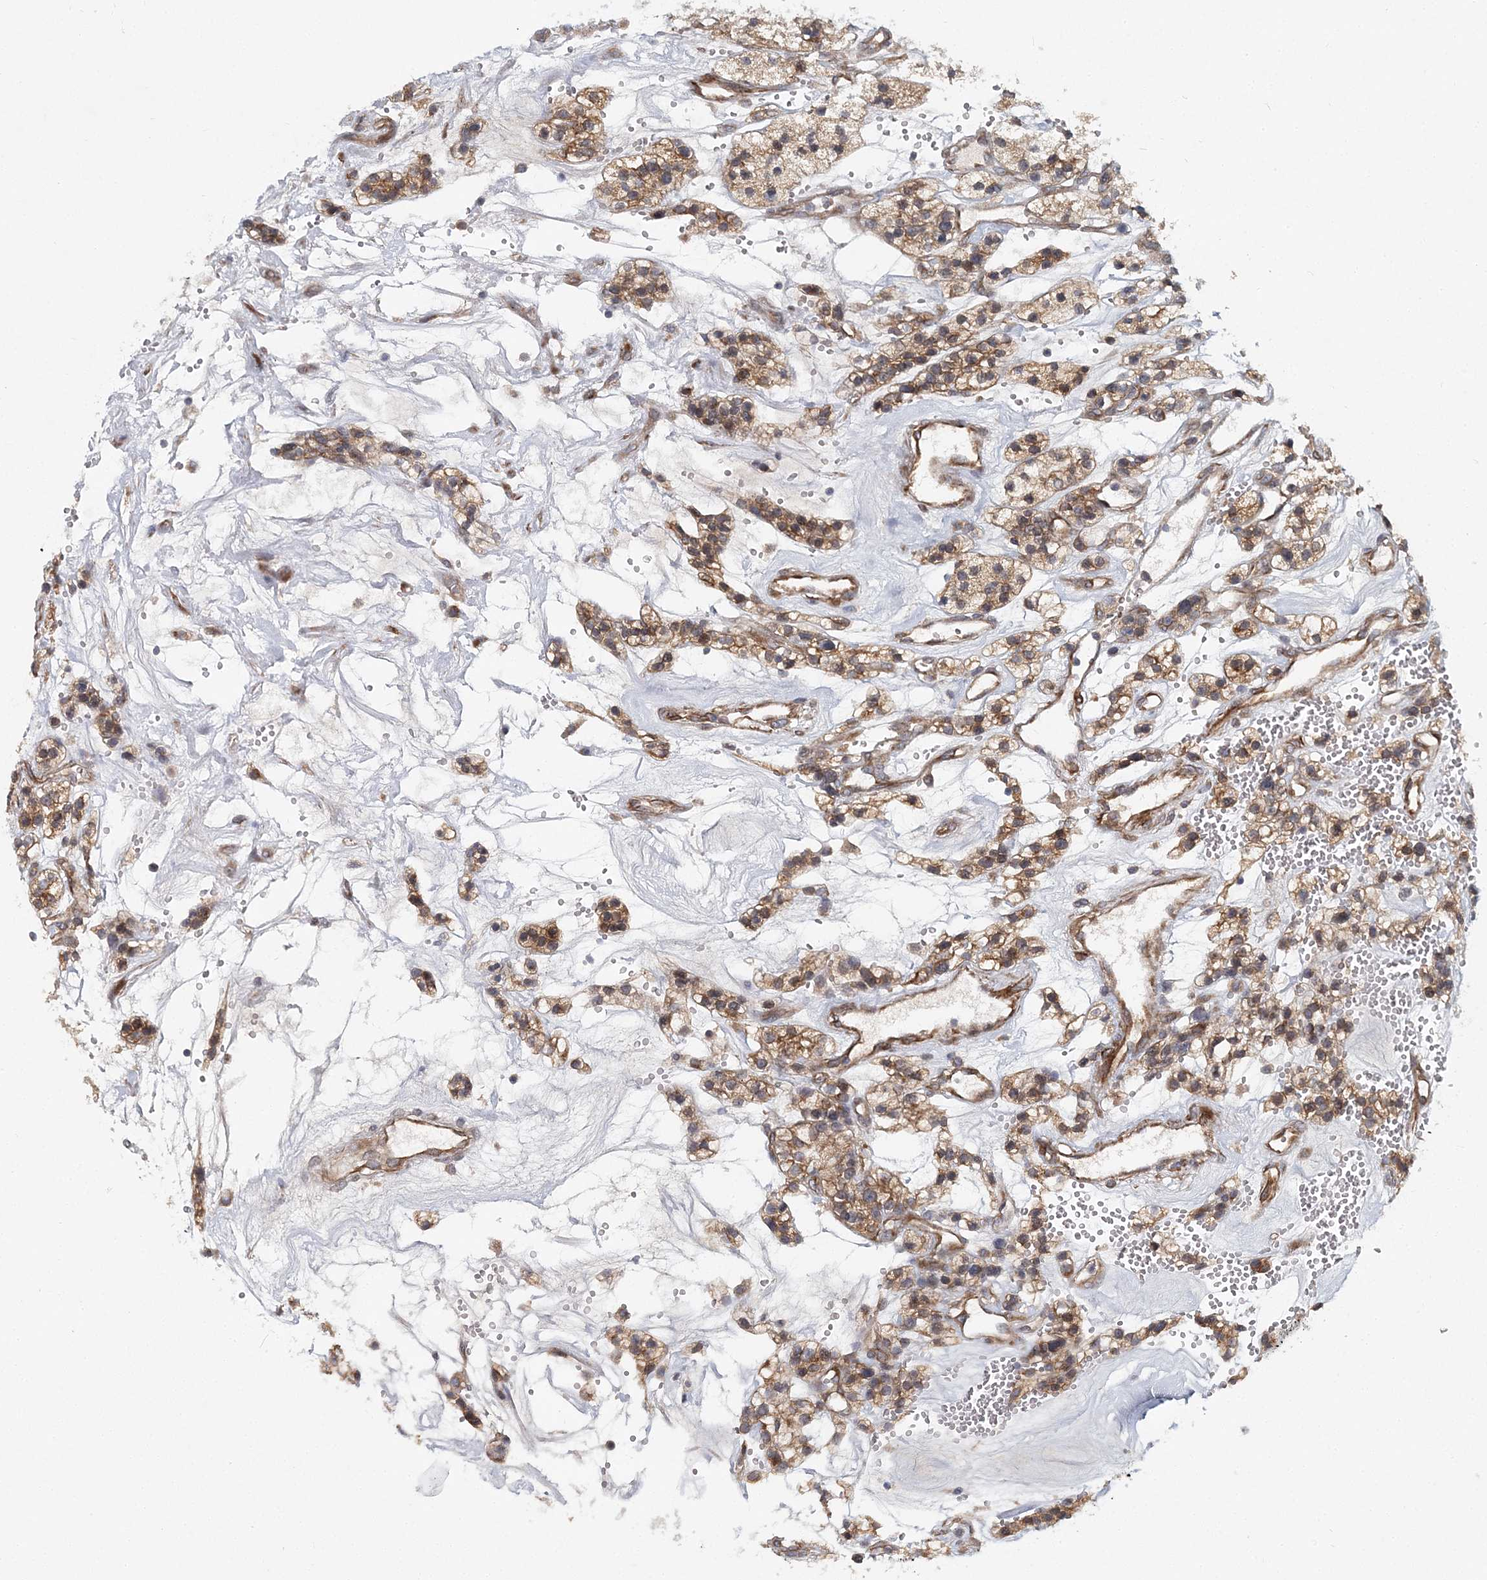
{"staining": {"intensity": "moderate", "quantity": ">75%", "location": "cytoplasmic/membranous"}, "tissue": "renal cancer", "cell_type": "Tumor cells", "image_type": "cancer", "snomed": [{"axis": "morphology", "description": "Adenocarcinoma, NOS"}, {"axis": "topography", "description": "Kidney"}], "caption": "Brown immunohistochemical staining in adenocarcinoma (renal) exhibits moderate cytoplasmic/membranous positivity in approximately >75% of tumor cells.", "gene": "NBAS", "patient": {"sex": "female", "age": 57}}